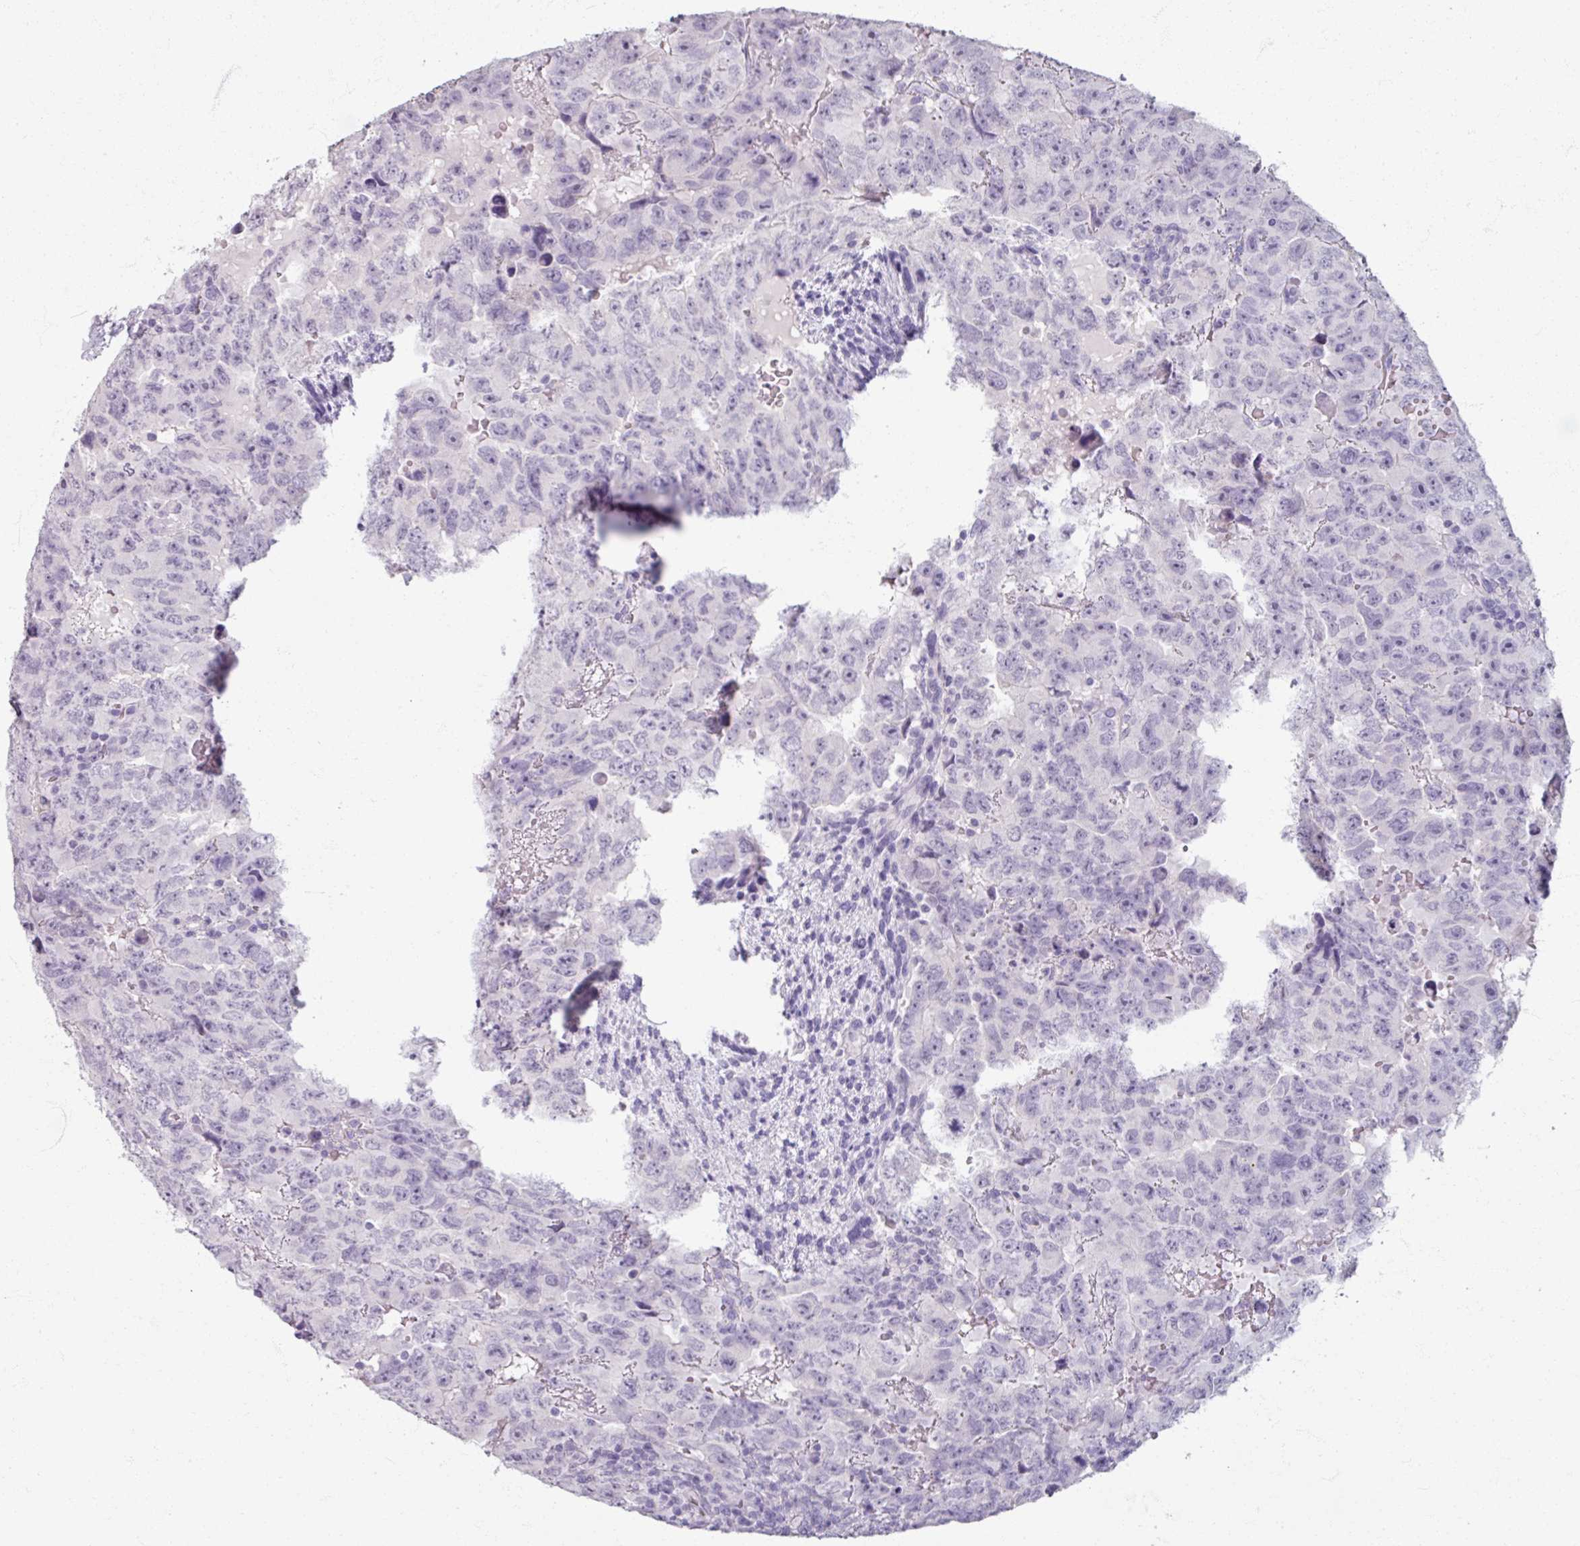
{"staining": {"intensity": "negative", "quantity": "none", "location": "none"}, "tissue": "testis cancer", "cell_type": "Tumor cells", "image_type": "cancer", "snomed": [{"axis": "morphology", "description": "Carcinoma, Embryonal, NOS"}, {"axis": "topography", "description": "Testis"}], "caption": "Tumor cells show no significant protein staining in testis cancer.", "gene": "TG", "patient": {"sex": "male", "age": 24}}